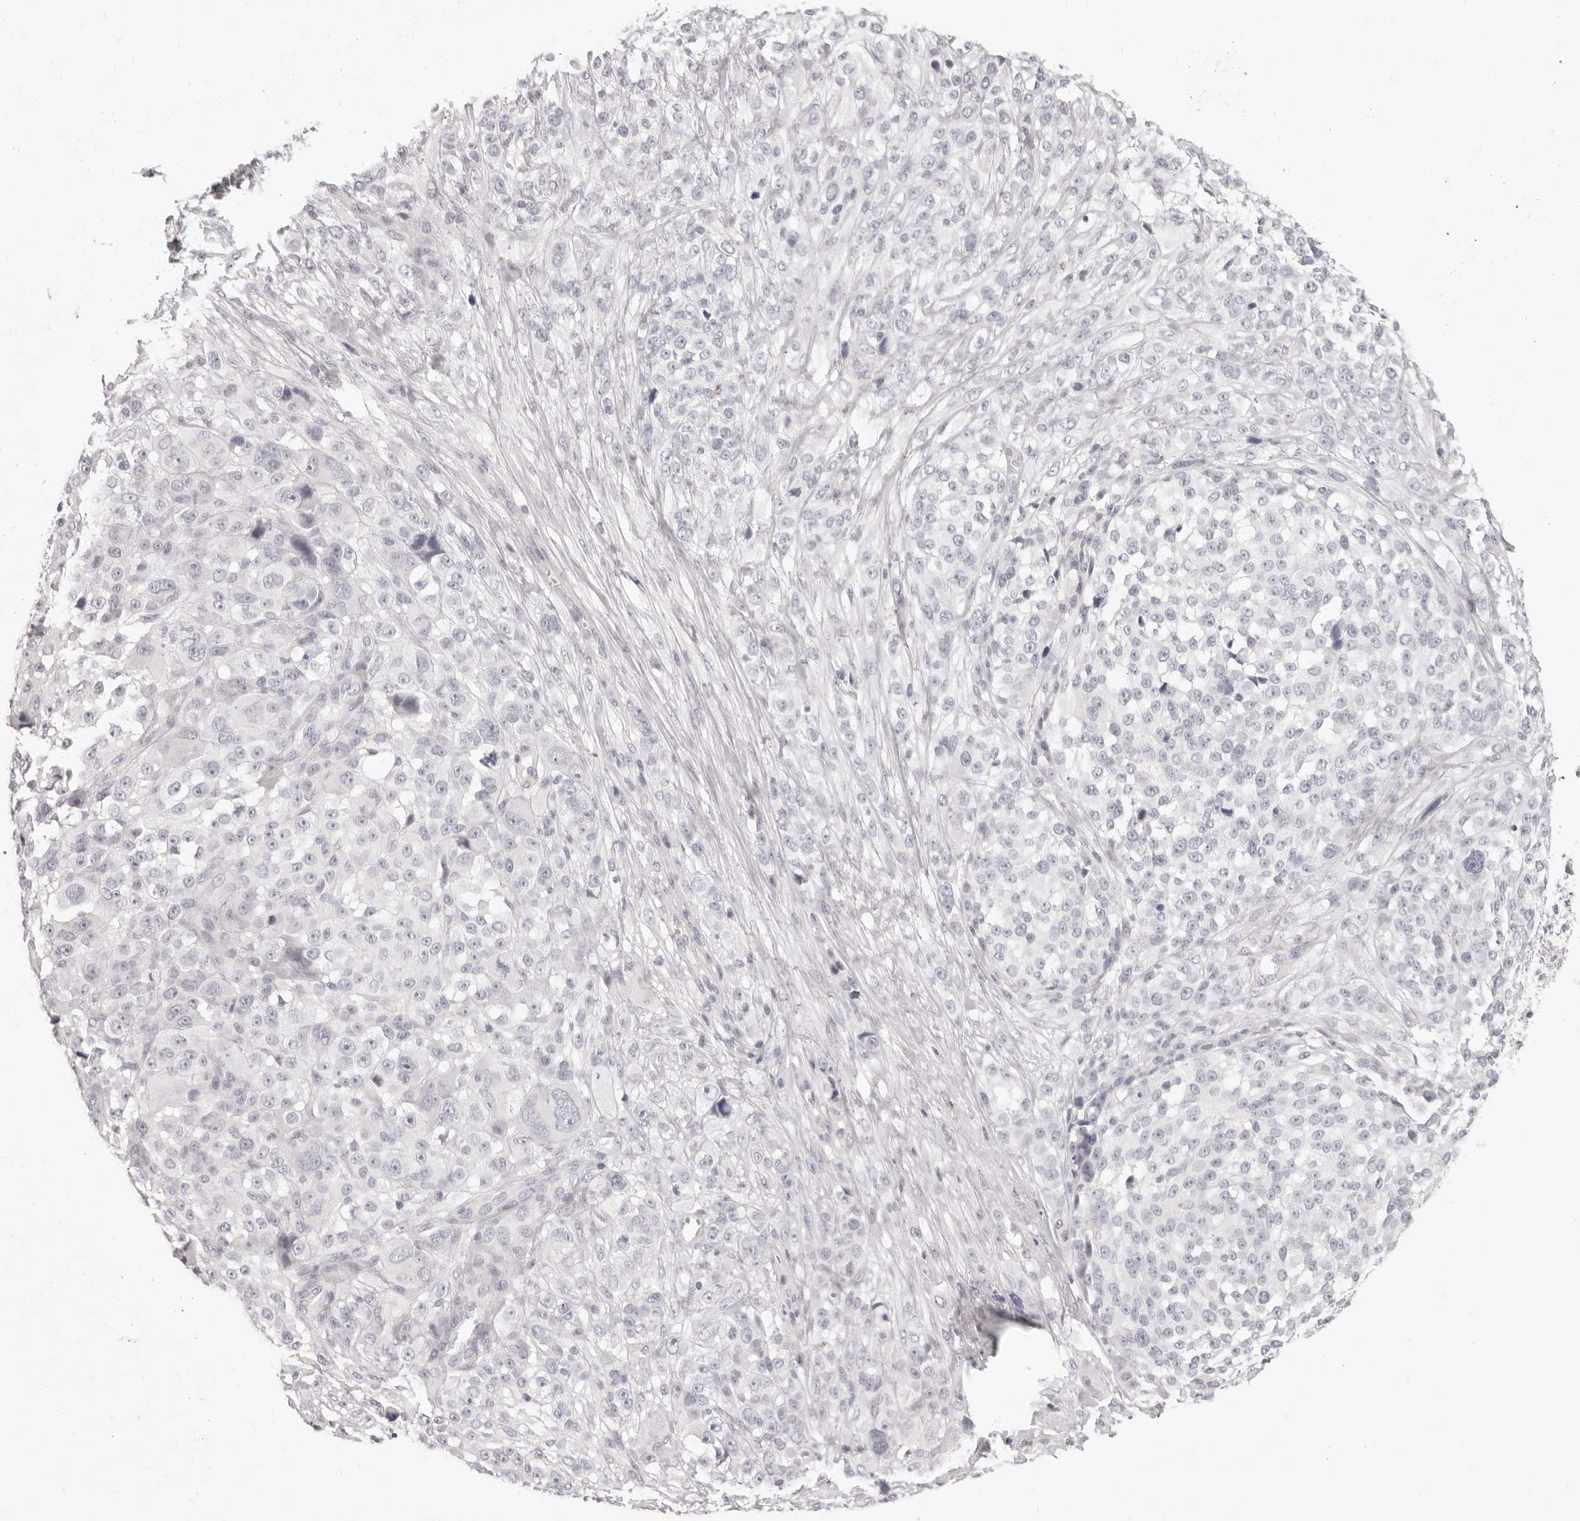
{"staining": {"intensity": "negative", "quantity": "none", "location": "none"}, "tissue": "melanoma", "cell_type": "Tumor cells", "image_type": "cancer", "snomed": [{"axis": "morphology", "description": "Malignant melanoma, NOS"}, {"axis": "topography", "description": "Skin"}], "caption": "High power microscopy histopathology image of an immunohistochemistry histopathology image of malignant melanoma, revealing no significant staining in tumor cells.", "gene": "FABP1", "patient": {"sex": "female", "age": 55}}